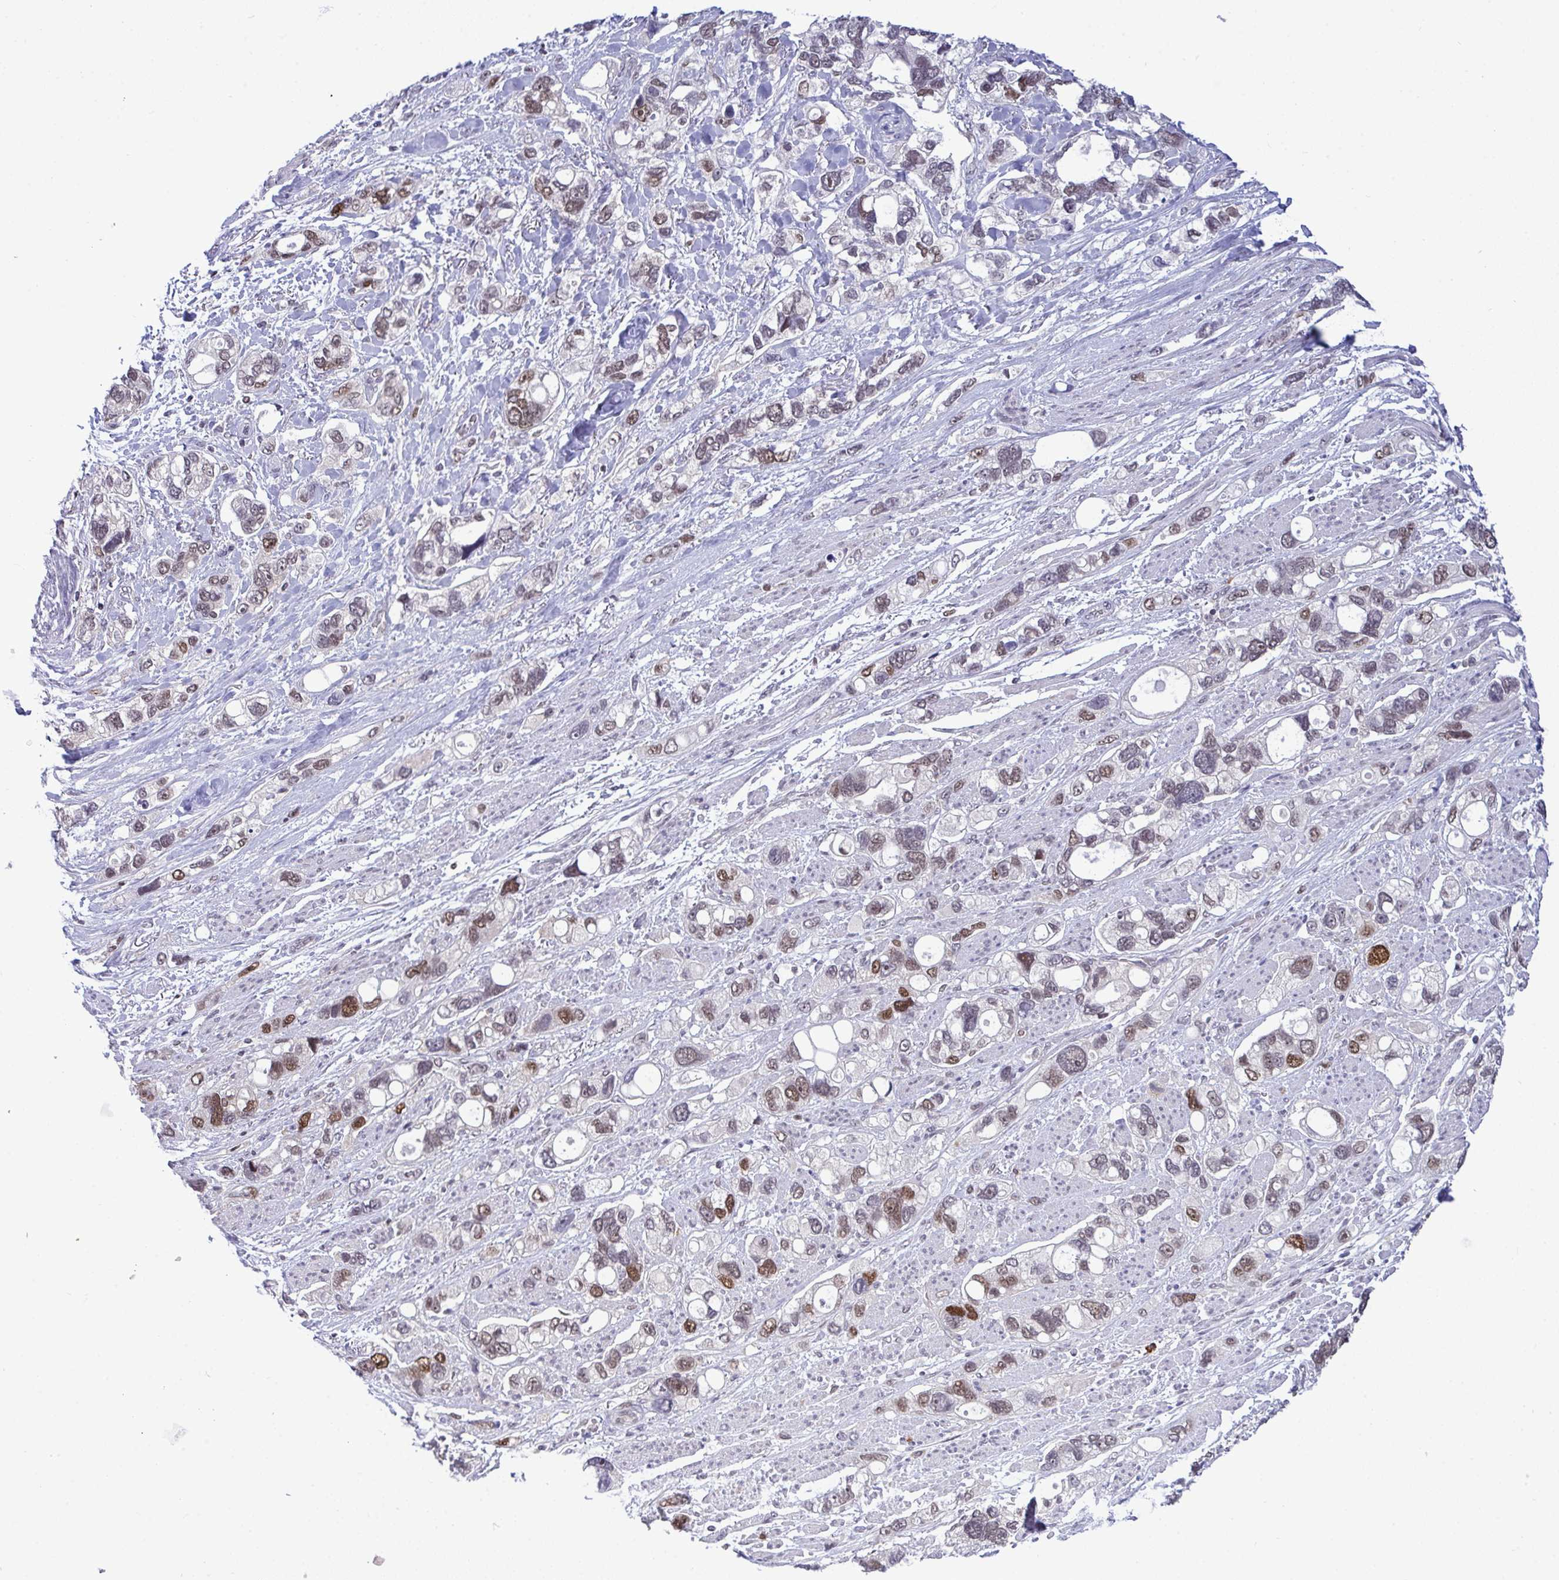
{"staining": {"intensity": "weak", "quantity": "25%-75%", "location": "nuclear"}, "tissue": "stomach cancer", "cell_type": "Tumor cells", "image_type": "cancer", "snomed": [{"axis": "morphology", "description": "Adenocarcinoma, NOS"}, {"axis": "topography", "description": "Stomach, upper"}], "caption": "Protein expression analysis of stomach adenocarcinoma reveals weak nuclear staining in approximately 25%-75% of tumor cells.", "gene": "RFC4", "patient": {"sex": "female", "age": 81}}